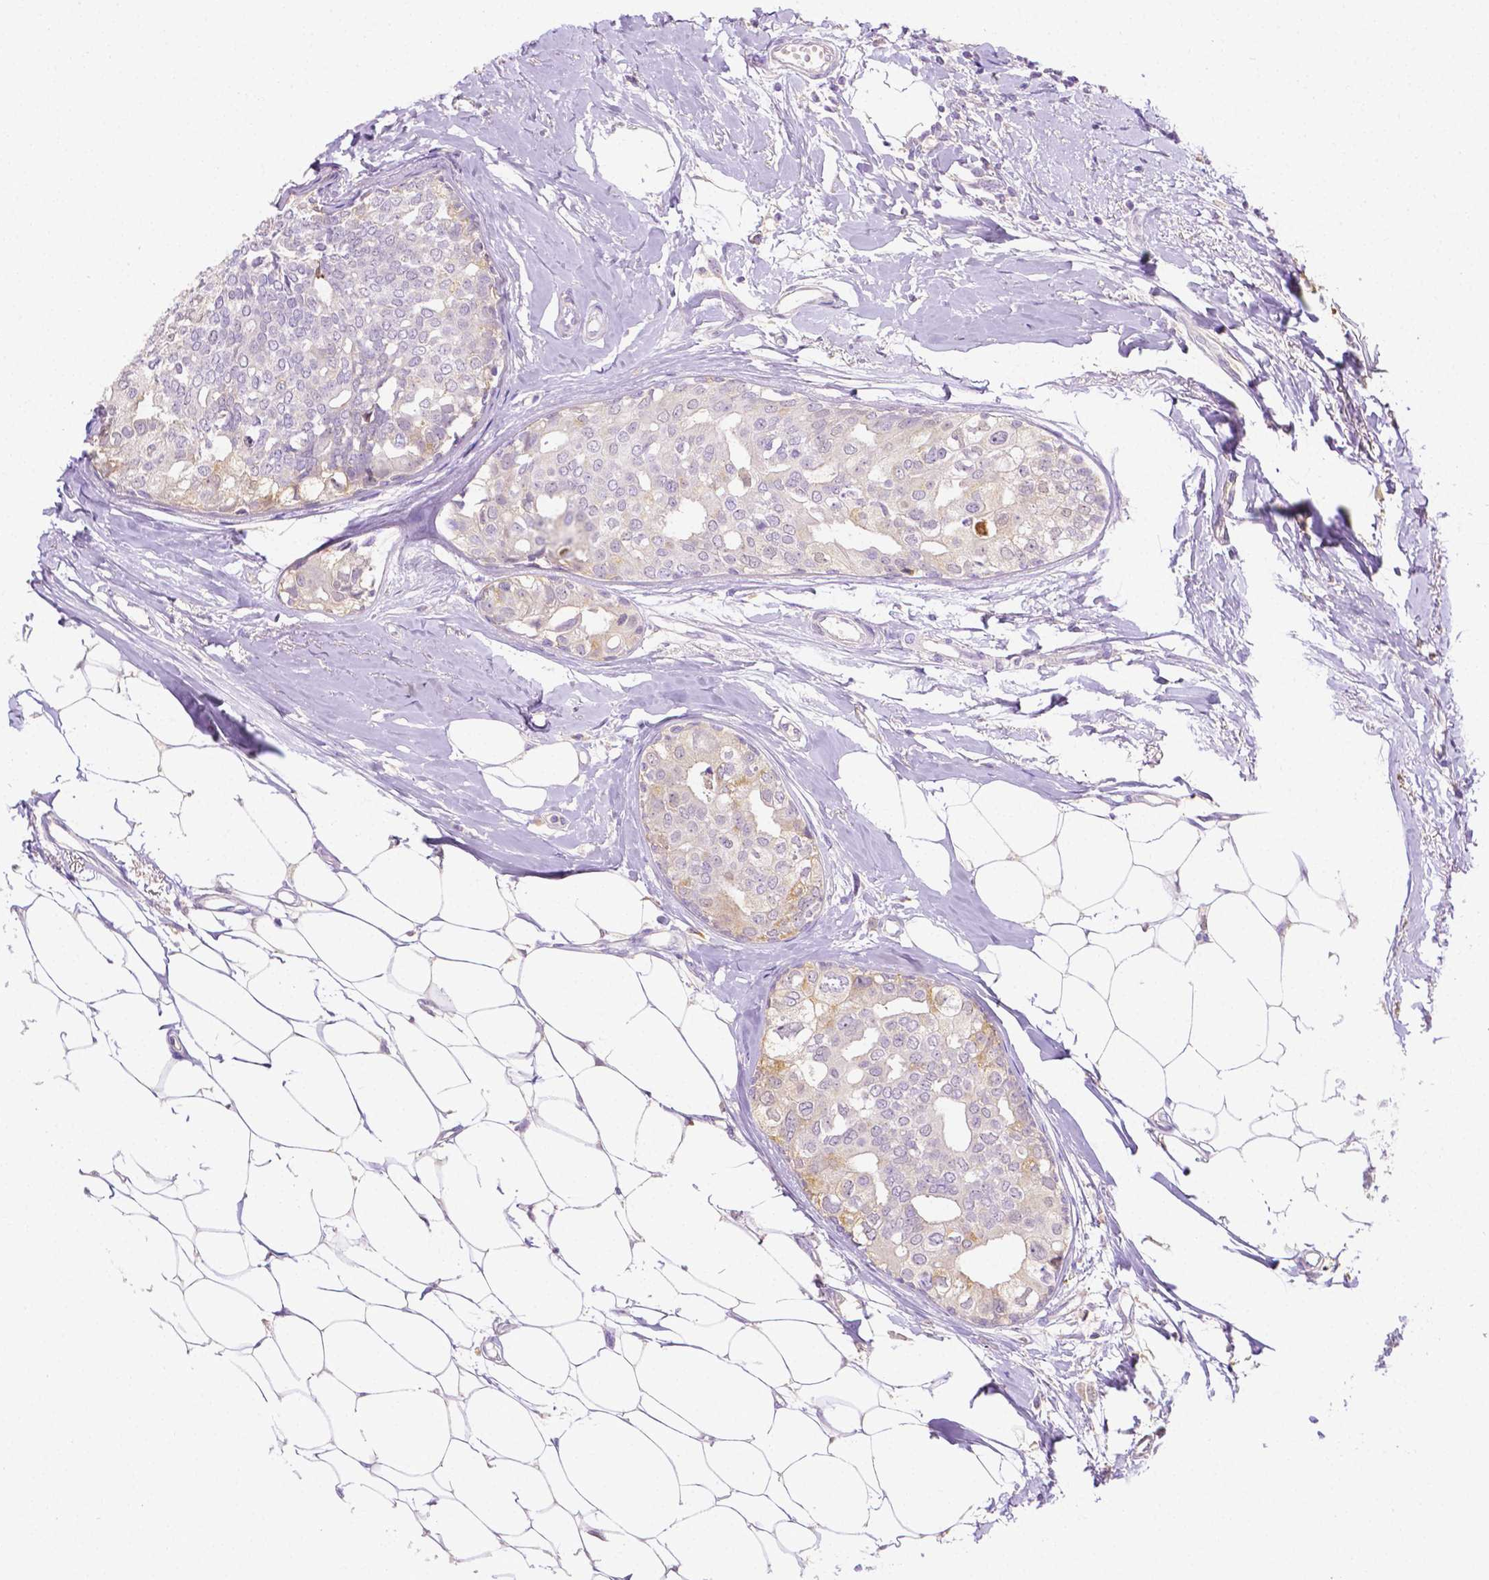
{"staining": {"intensity": "weak", "quantity": "<25%", "location": "cytoplasmic/membranous"}, "tissue": "breast cancer", "cell_type": "Tumor cells", "image_type": "cancer", "snomed": [{"axis": "morphology", "description": "Duct carcinoma"}, {"axis": "topography", "description": "Breast"}], "caption": "Immunohistochemistry (IHC) image of neoplastic tissue: breast infiltrating ductal carcinoma stained with DAB displays no significant protein expression in tumor cells.", "gene": "NXPH2", "patient": {"sex": "female", "age": 40}}